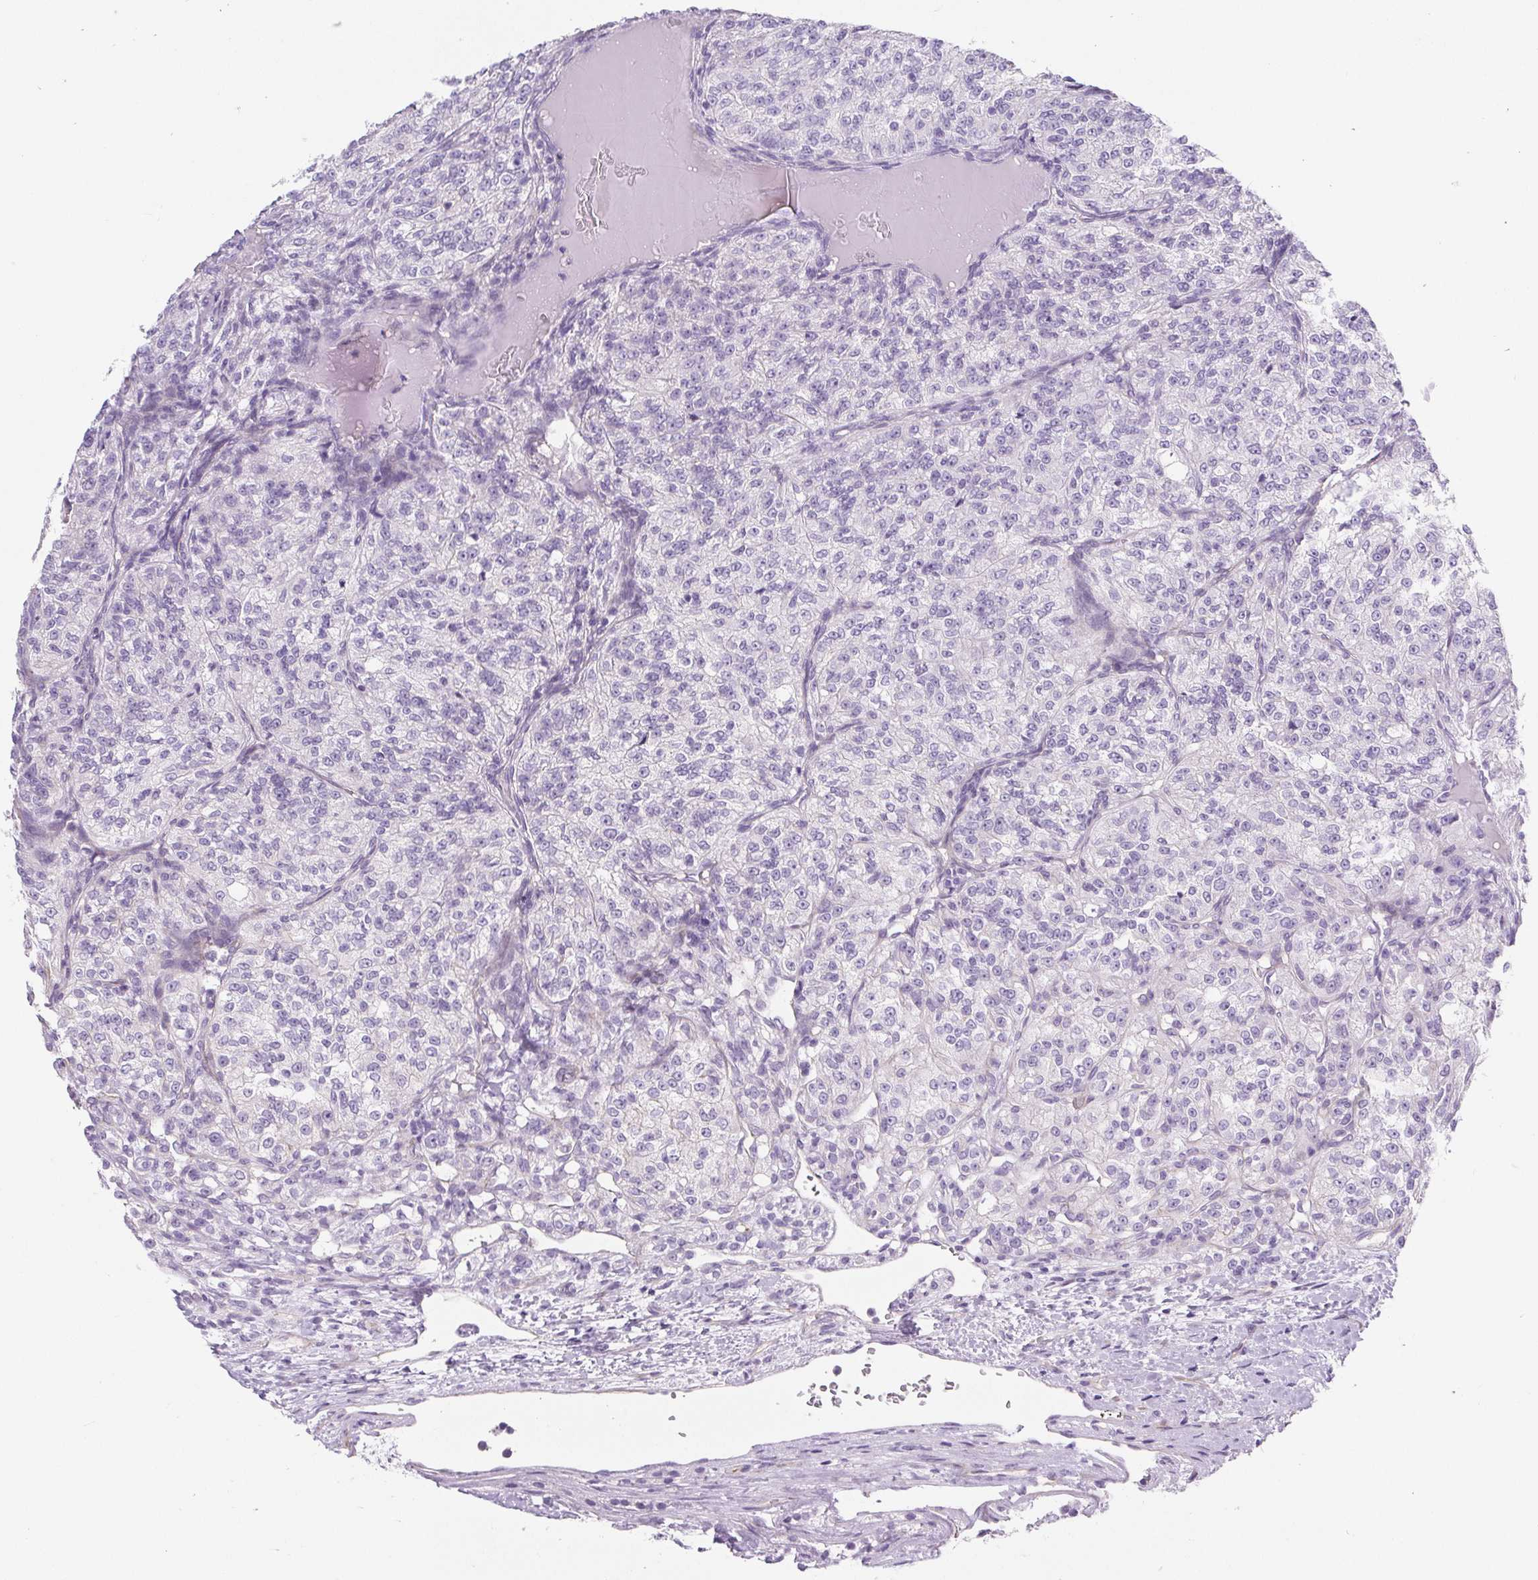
{"staining": {"intensity": "negative", "quantity": "none", "location": "none"}, "tissue": "renal cancer", "cell_type": "Tumor cells", "image_type": "cancer", "snomed": [{"axis": "morphology", "description": "Adenocarcinoma, NOS"}, {"axis": "topography", "description": "Kidney"}], "caption": "Immunohistochemistry image of neoplastic tissue: renal cancer (adenocarcinoma) stained with DAB exhibits no significant protein expression in tumor cells.", "gene": "BCAS1", "patient": {"sex": "female", "age": 63}}